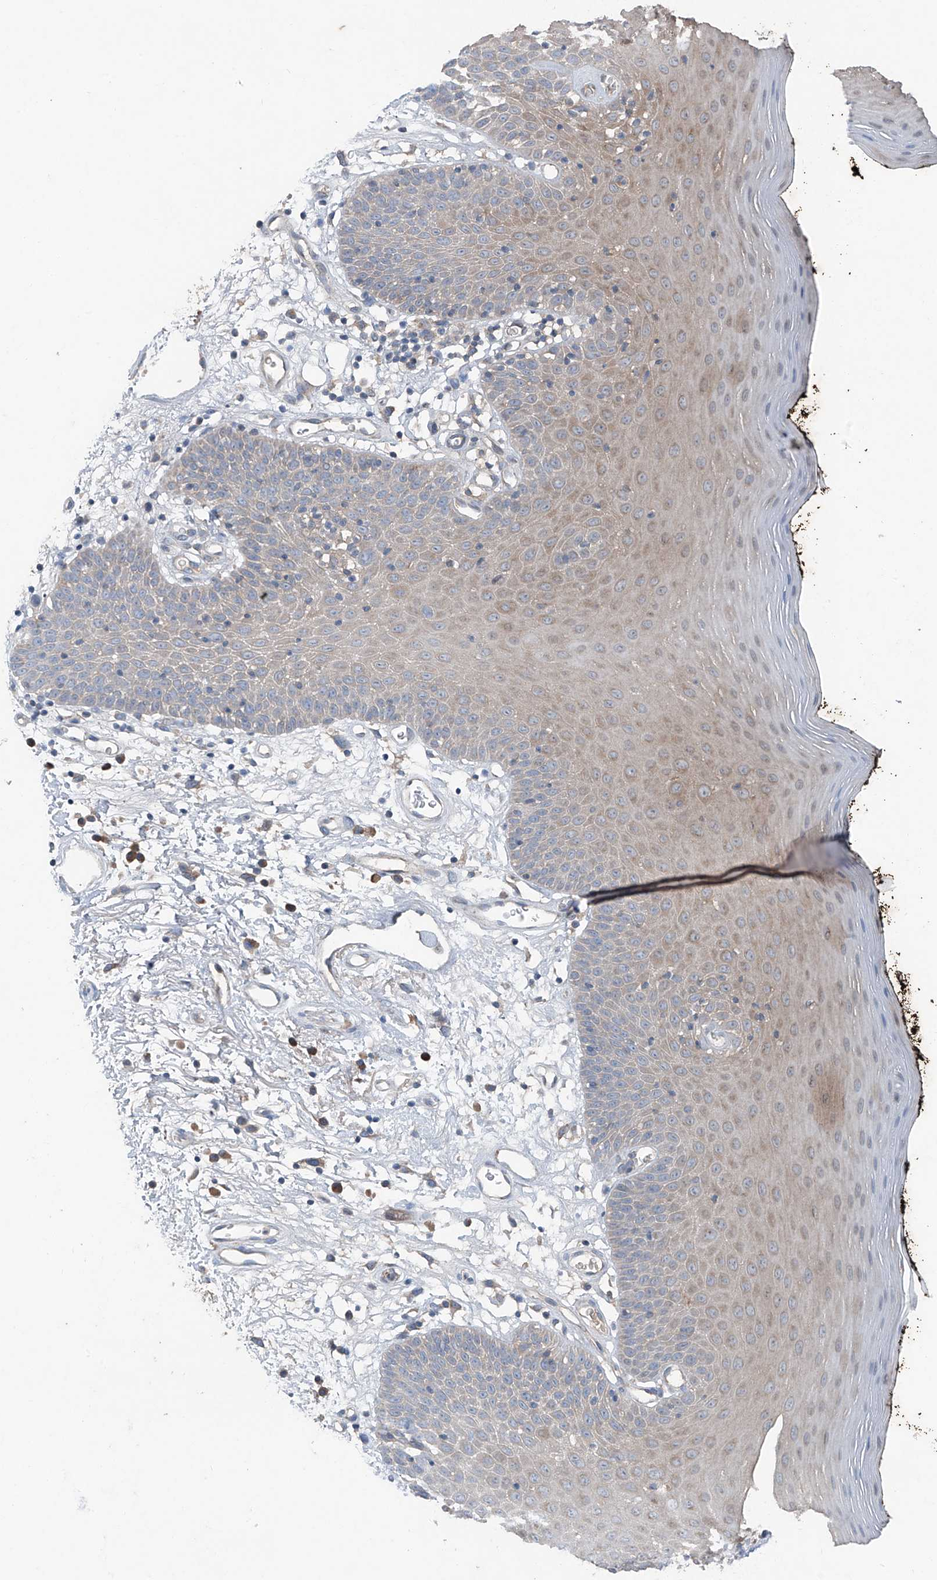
{"staining": {"intensity": "weak", "quantity": "<25%", "location": "cytoplasmic/membranous"}, "tissue": "oral mucosa", "cell_type": "Squamous epithelial cells", "image_type": "normal", "snomed": [{"axis": "morphology", "description": "Normal tissue, NOS"}, {"axis": "topography", "description": "Oral tissue"}], "caption": "Immunohistochemistry (IHC) histopathology image of benign oral mucosa: oral mucosa stained with DAB displays no significant protein expression in squamous epithelial cells.", "gene": "FOXRED2", "patient": {"sex": "male", "age": 74}}